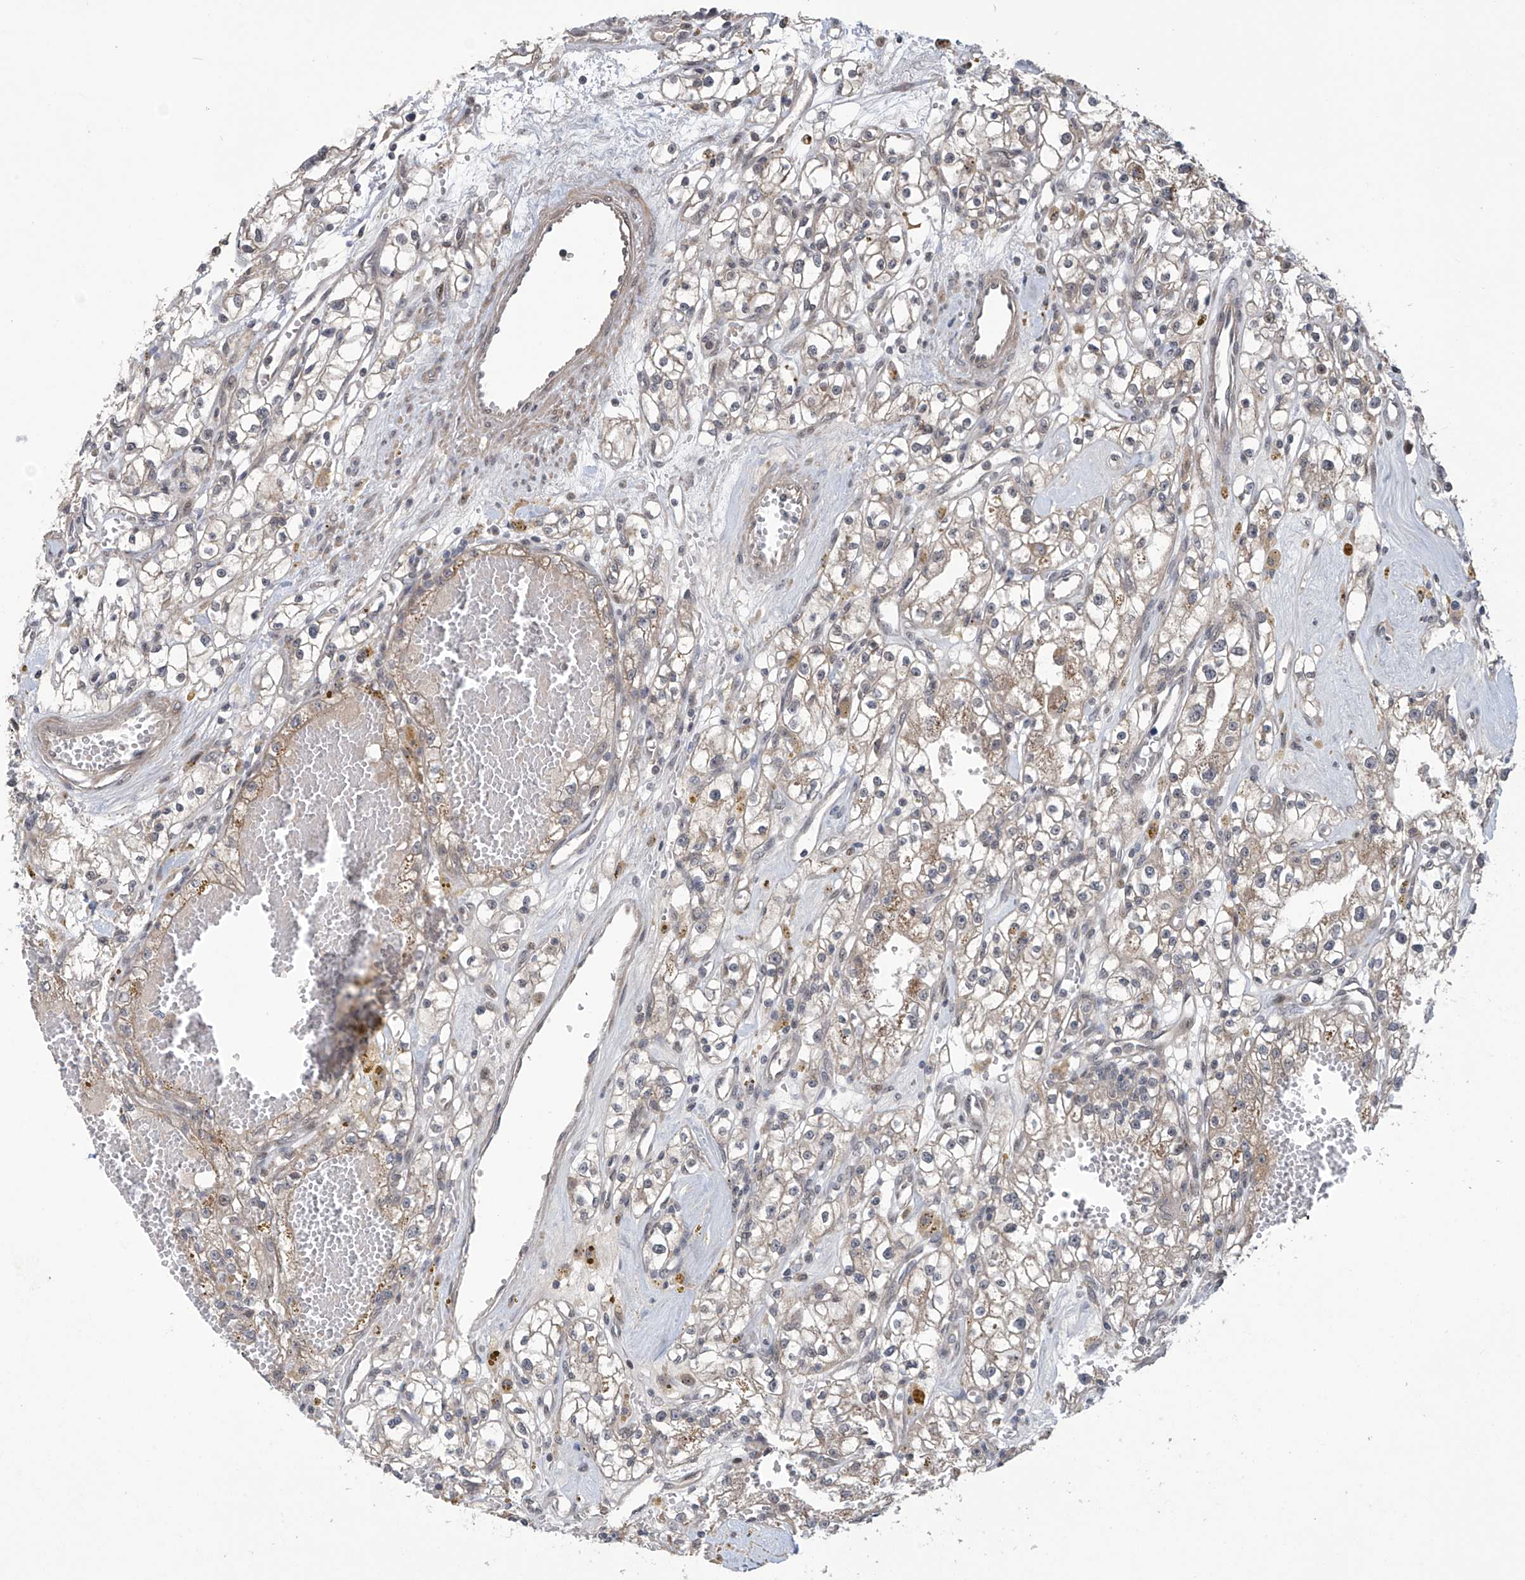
{"staining": {"intensity": "weak", "quantity": "25%-75%", "location": "cytoplasmic/membranous"}, "tissue": "renal cancer", "cell_type": "Tumor cells", "image_type": "cancer", "snomed": [{"axis": "morphology", "description": "Adenocarcinoma, NOS"}, {"axis": "topography", "description": "Kidney"}], "caption": "A micrograph of renal adenocarcinoma stained for a protein exhibits weak cytoplasmic/membranous brown staining in tumor cells.", "gene": "ABHD13", "patient": {"sex": "male", "age": 56}}